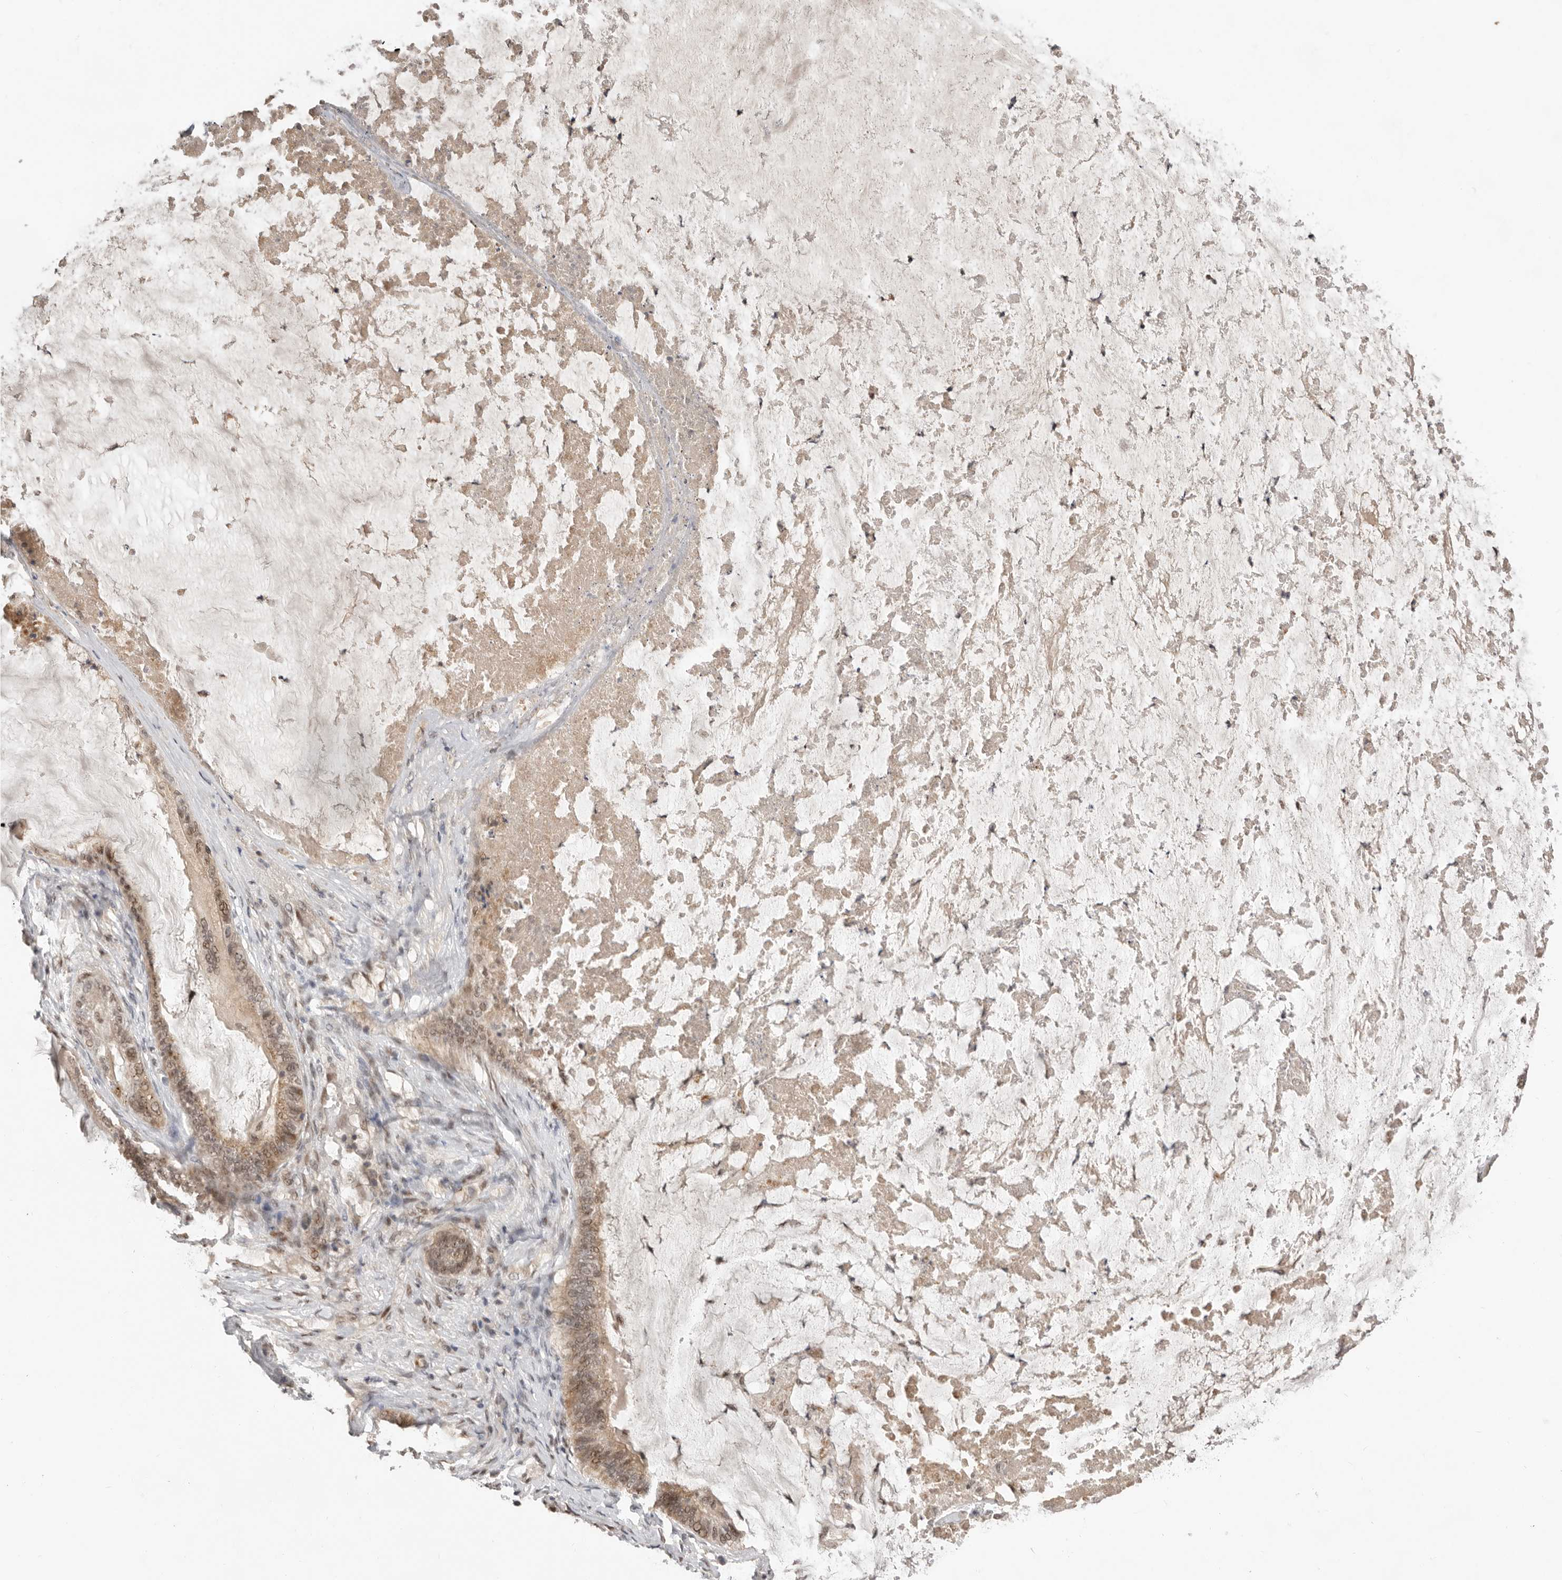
{"staining": {"intensity": "moderate", "quantity": ">75%", "location": "cytoplasmic/membranous,nuclear"}, "tissue": "ovarian cancer", "cell_type": "Tumor cells", "image_type": "cancer", "snomed": [{"axis": "morphology", "description": "Cystadenocarcinoma, mucinous, NOS"}, {"axis": "topography", "description": "Ovary"}], "caption": "DAB immunohistochemical staining of human ovarian cancer (mucinous cystadenocarcinoma) shows moderate cytoplasmic/membranous and nuclear protein expression in about >75% of tumor cells.", "gene": "BRCA2", "patient": {"sex": "female", "age": 61}}